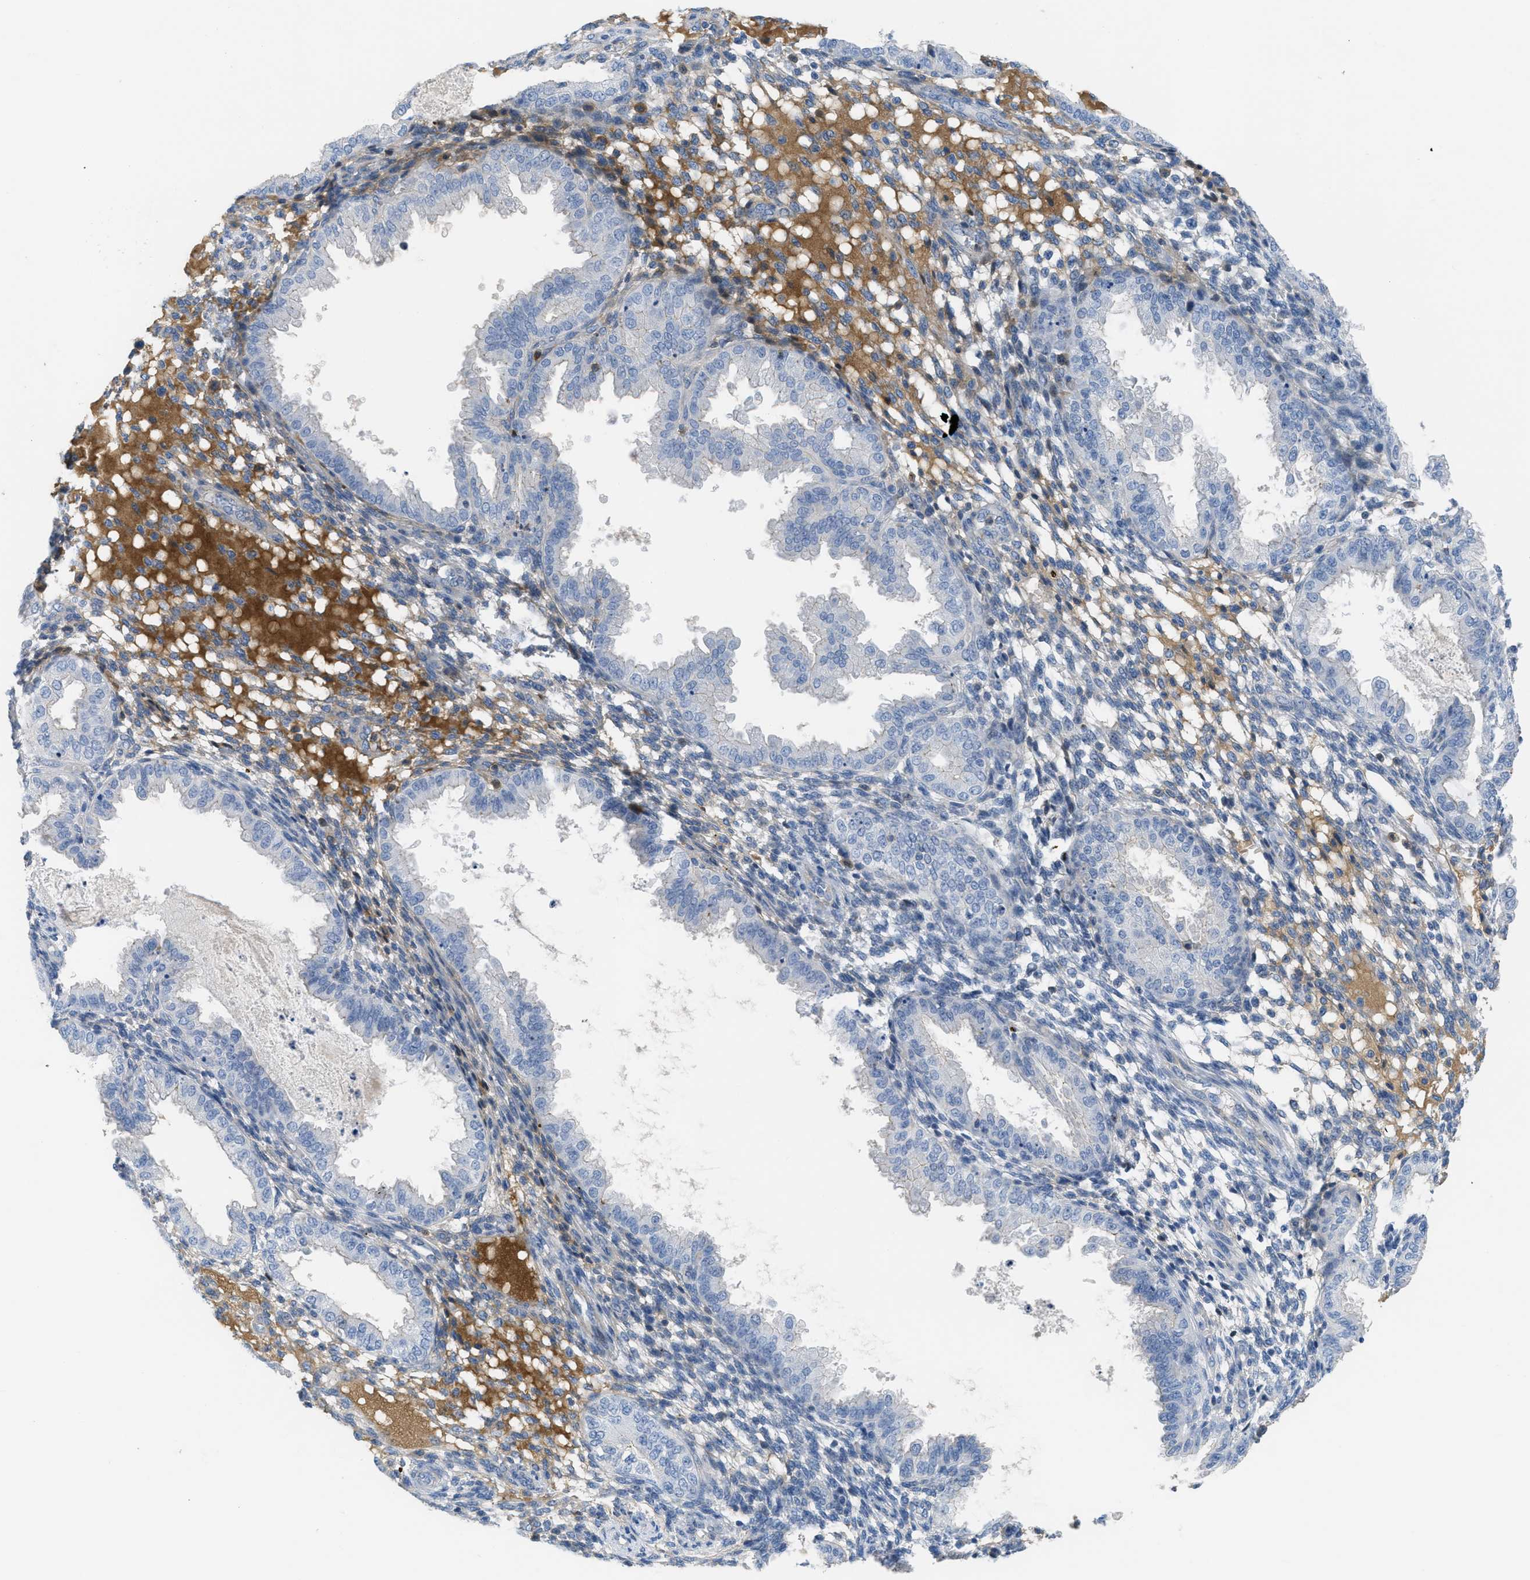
{"staining": {"intensity": "moderate", "quantity": "<25%", "location": "cytoplasmic/membranous"}, "tissue": "endometrium", "cell_type": "Cells in endometrial stroma", "image_type": "normal", "snomed": [{"axis": "morphology", "description": "Normal tissue, NOS"}, {"axis": "topography", "description": "Endometrium"}], "caption": "IHC histopathology image of unremarkable endometrium: human endometrium stained using immunohistochemistry demonstrates low levels of moderate protein expression localized specifically in the cytoplasmic/membranous of cells in endometrial stroma, appearing as a cytoplasmic/membranous brown color.", "gene": "CRB3", "patient": {"sex": "female", "age": 33}}